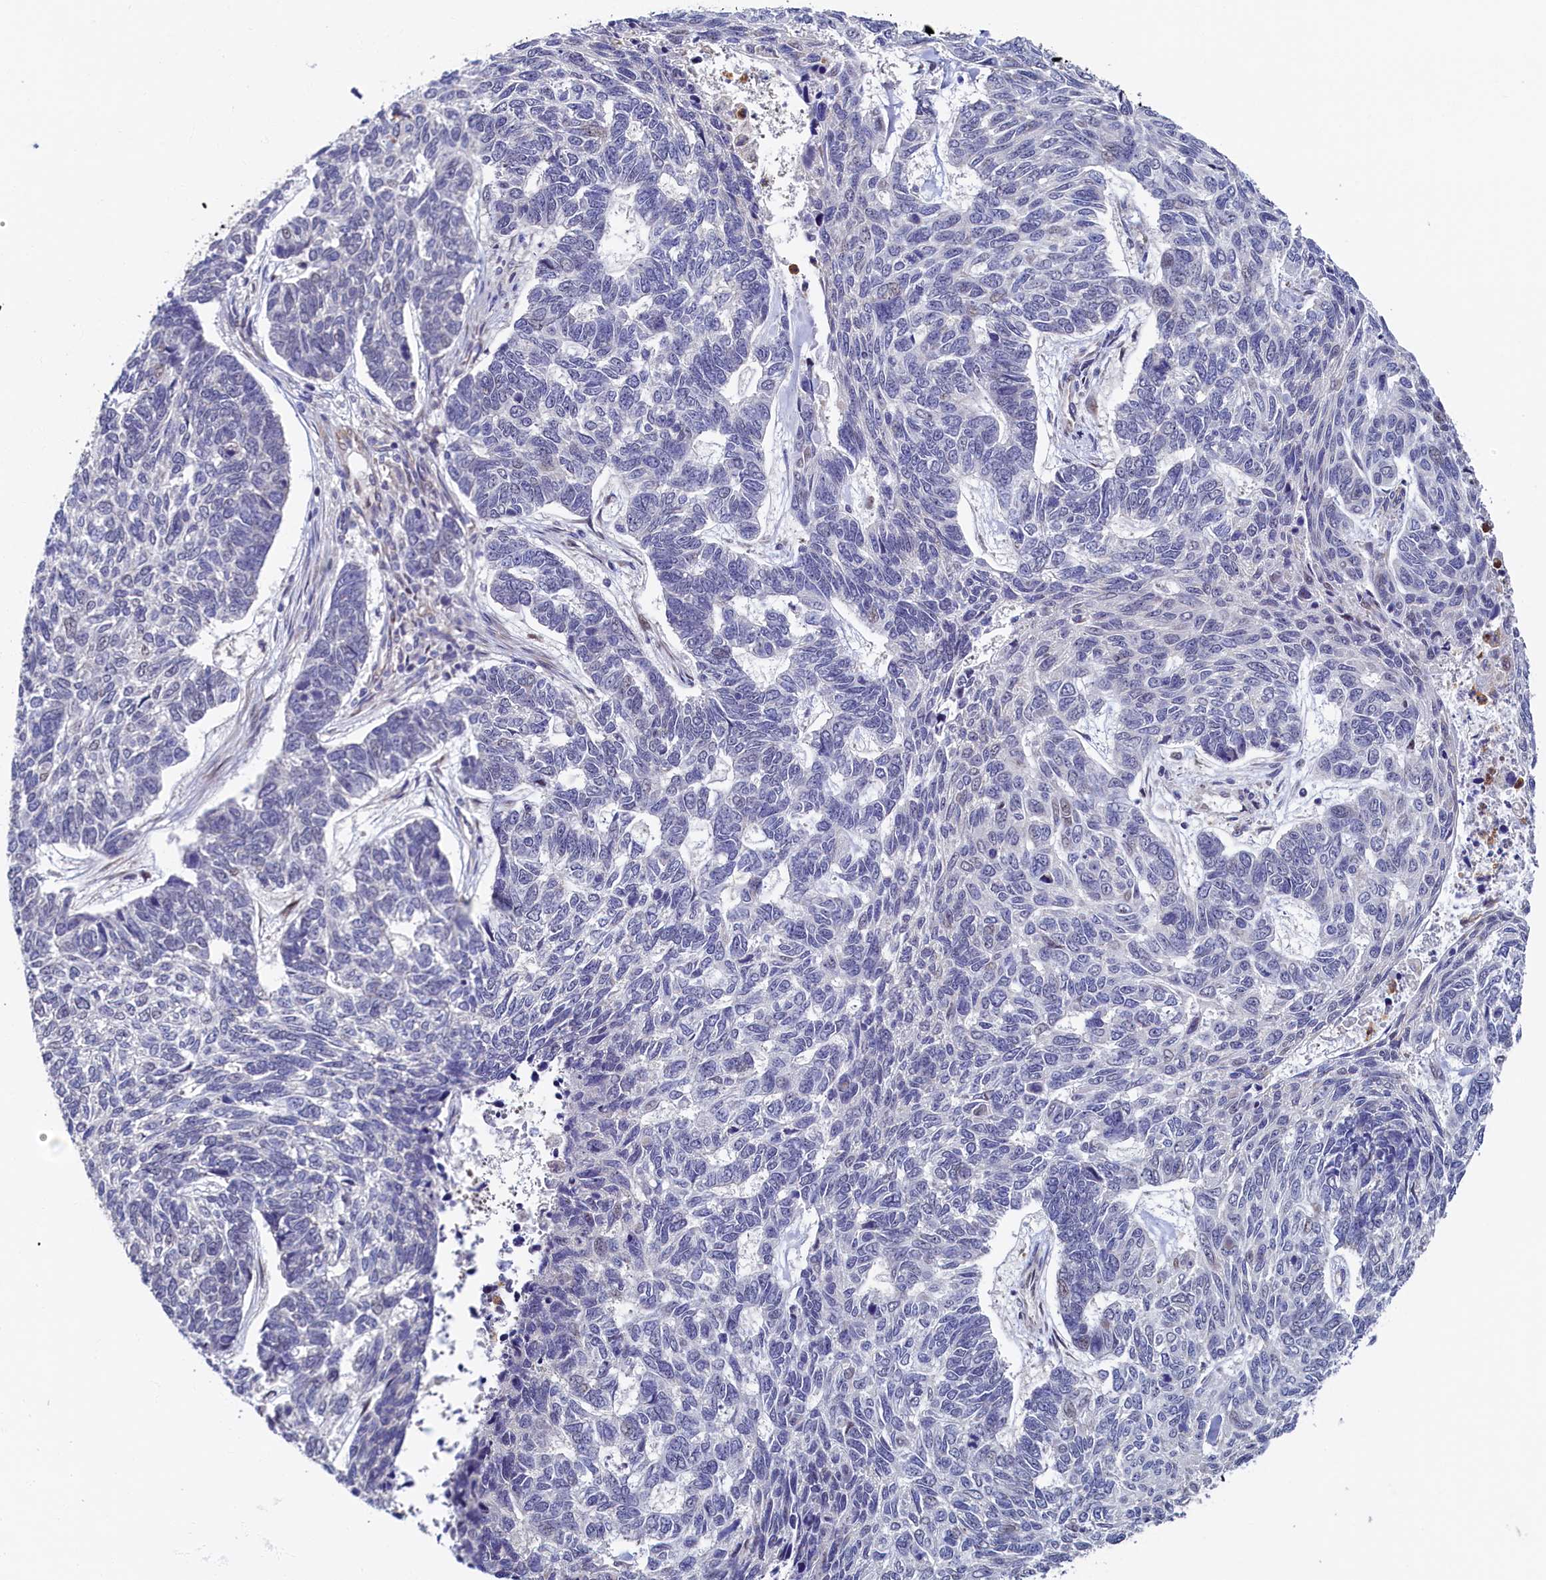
{"staining": {"intensity": "negative", "quantity": "none", "location": "none"}, "tissue": "skin cancer", "cell_type": "Tumor cells", "image_type": "cancer", "snomed": [{"axis": "morphology", "description": "Basal cell carcinoma"}, {"axis": "topography", "description": "Skin"}], "caption": "A photomicrograph of skin basal cell carcinoma stained for a protein shows no brown staining in tumor cells. (Immunohistochemistry, brightfield microscopy, high magnification).", "gene": "PIK3C3", "patient": {"sex": "female", "age": 65}}